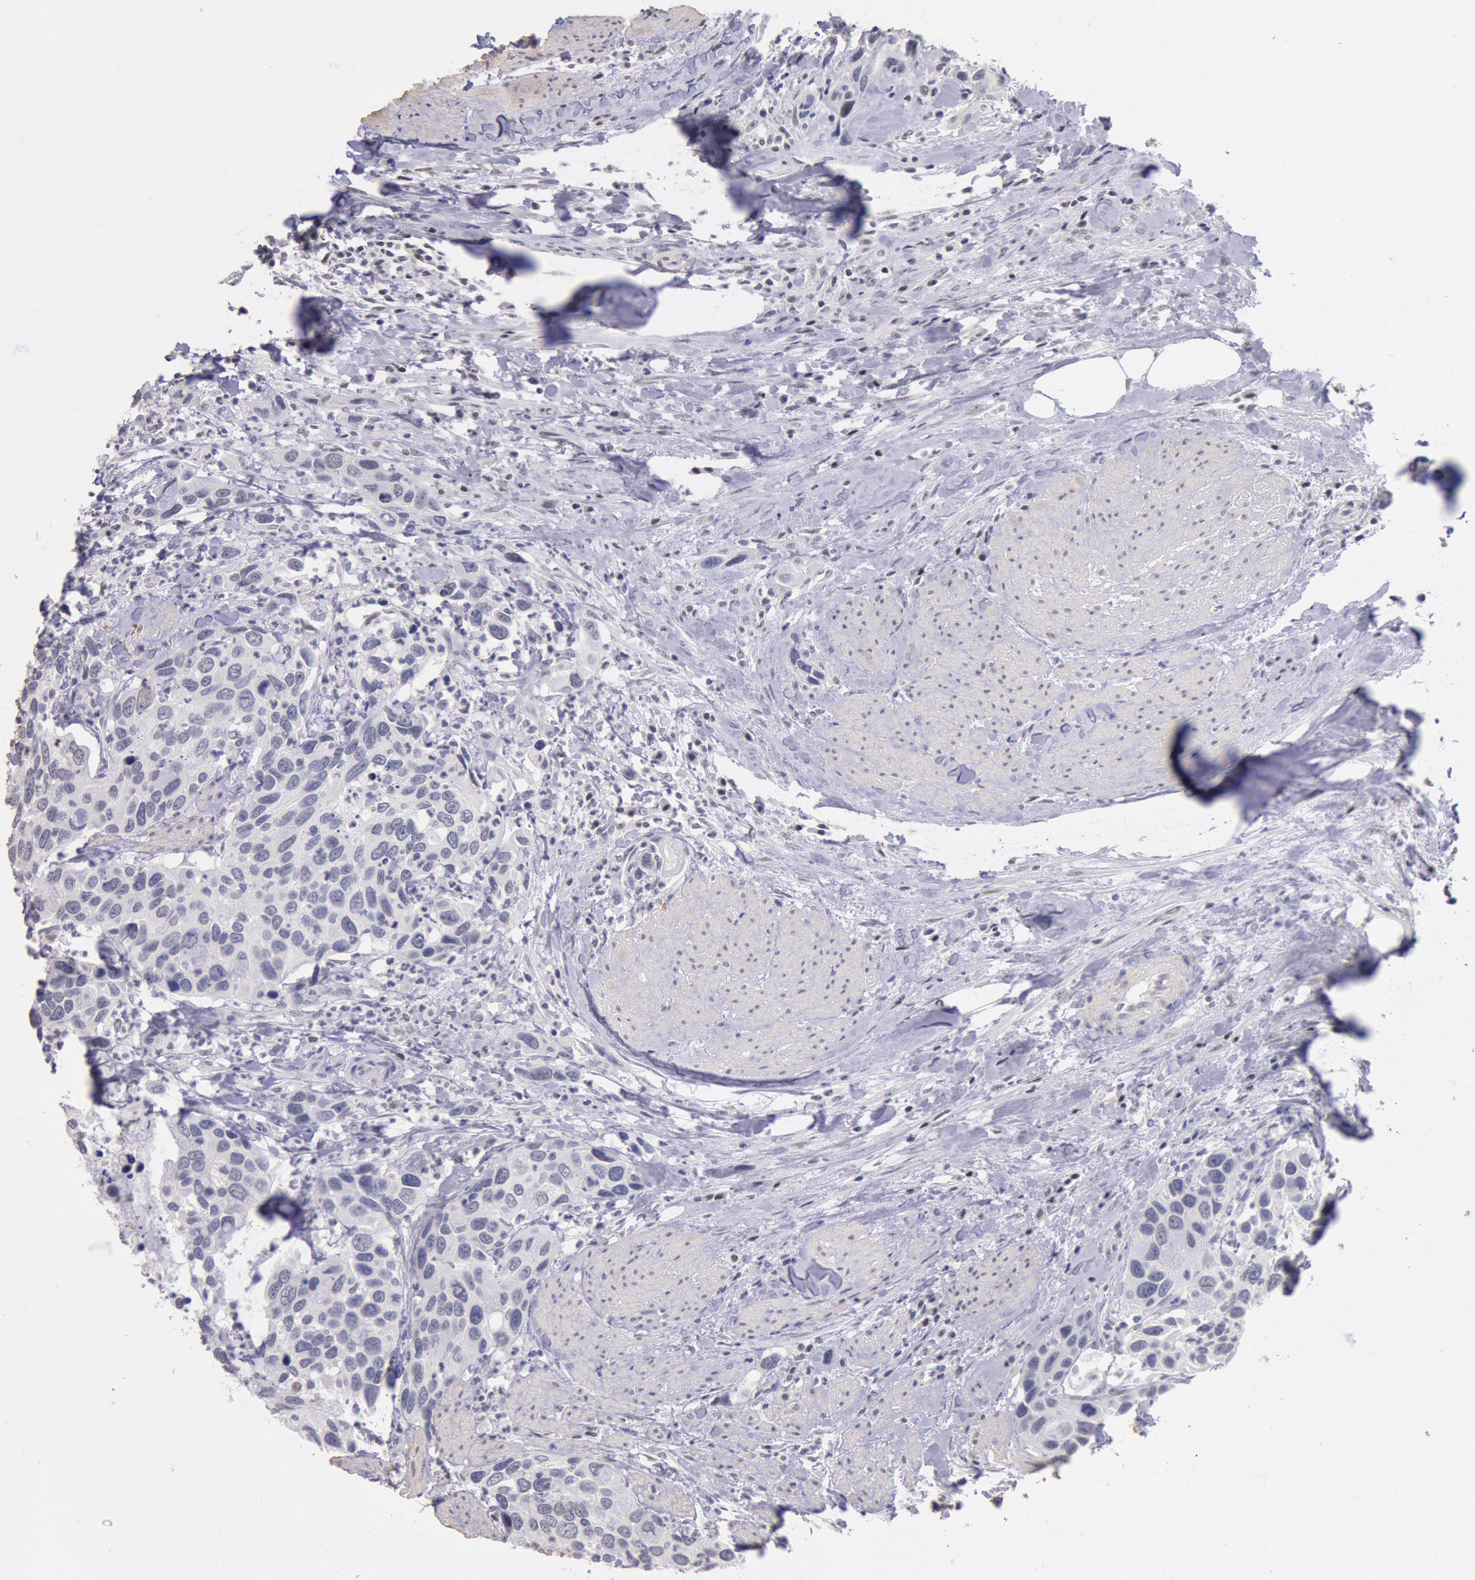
{"staining": {"intensity": "negative", "quantity": "none", "location": "none"}, "tissue": "urothelial cancer", "cell_type": "Tumor cells", "image_type": "cancer", "snomed": [{"axis": "morphology", "description": "Urothelial carcinoma, High grade"}, {"axis": "topography", "description": "Urinary bladder"}], "caption": "The histopathology image shows no significant positivity in tumor cells of urothelial cancer.", "gene": "MYH7", "patient": {"sex": "male", "age": 66}}